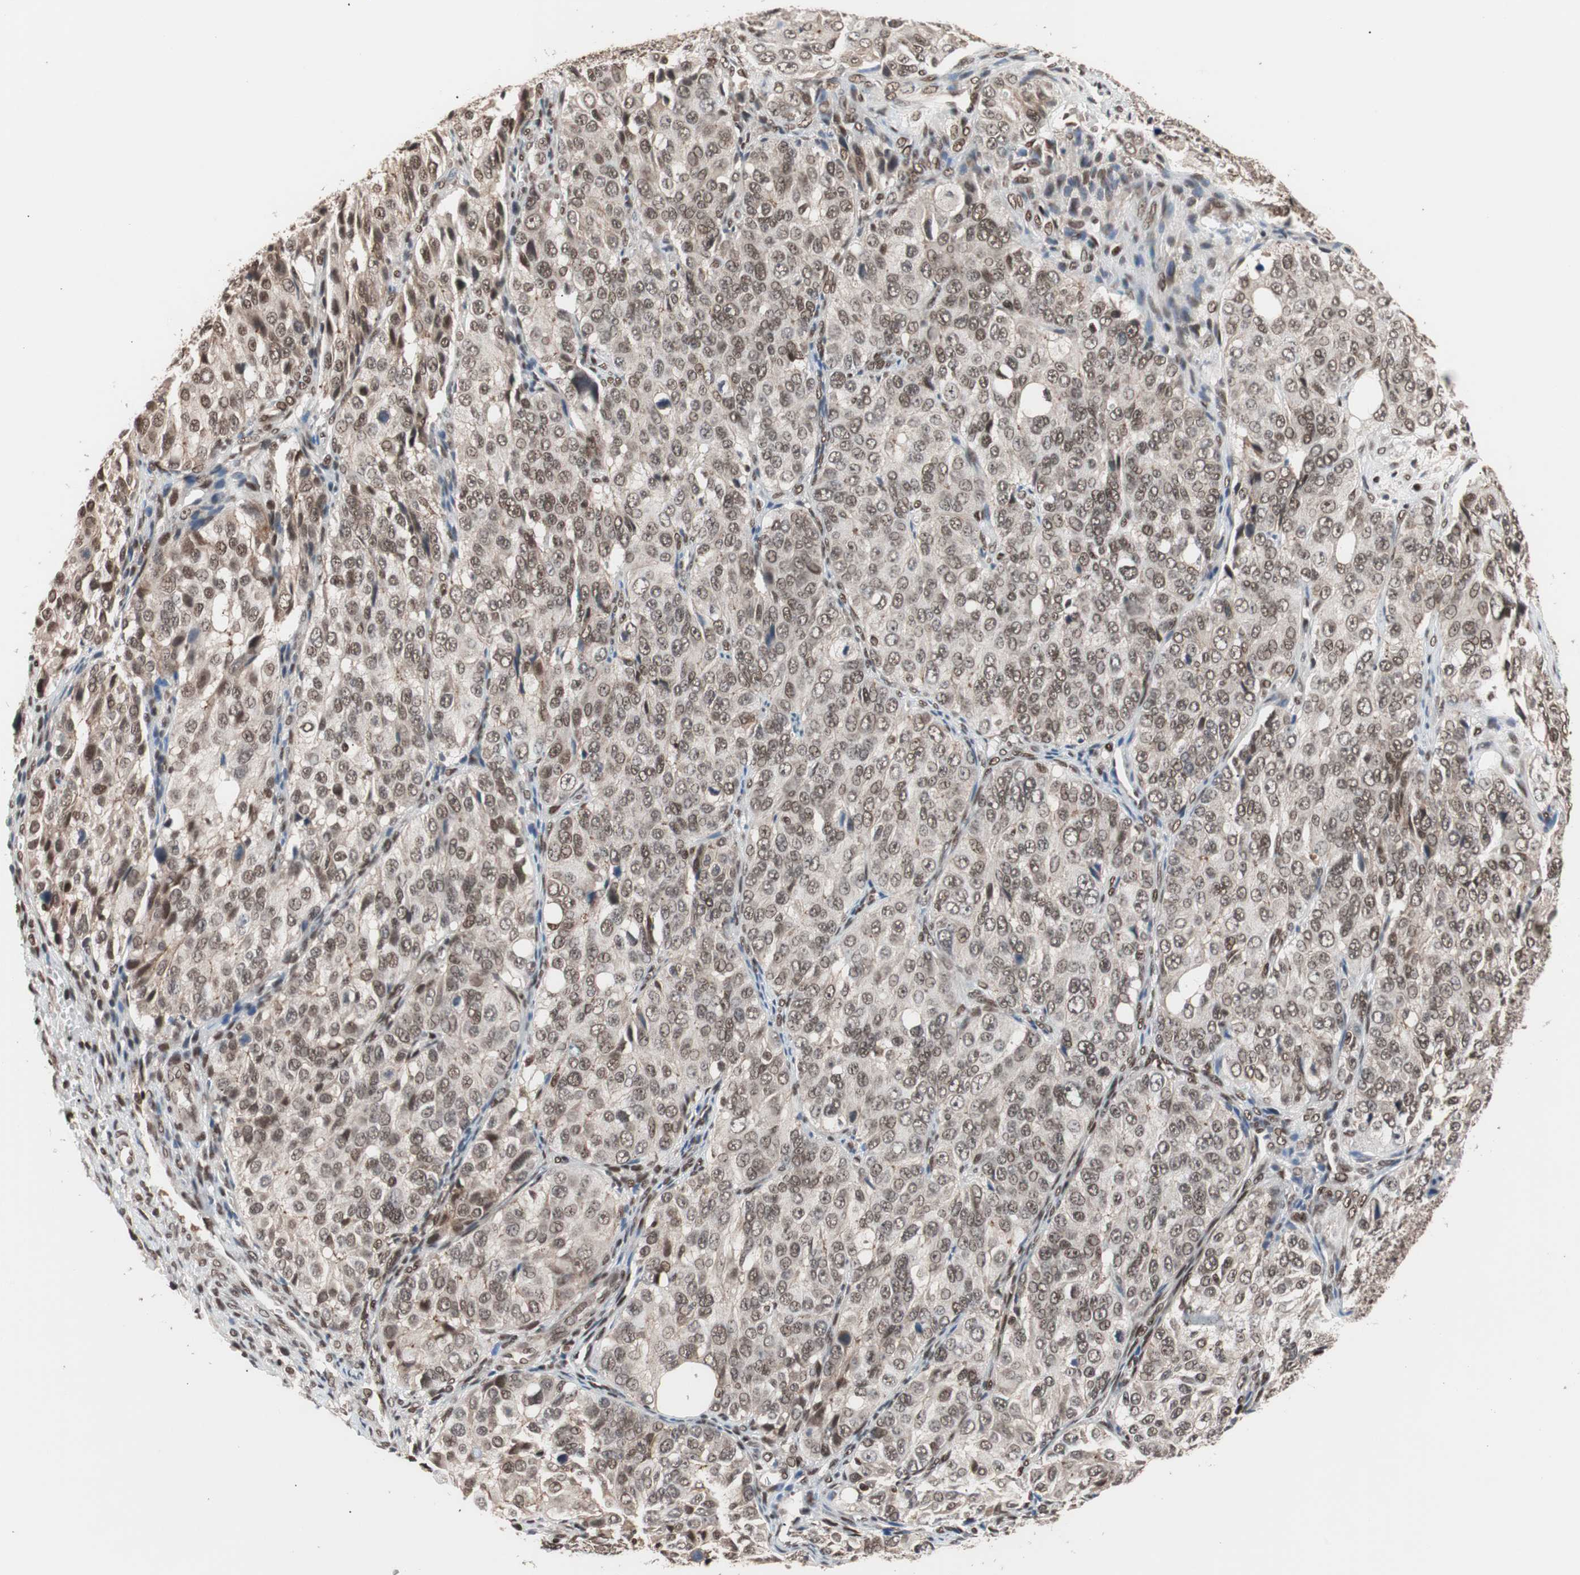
{"staining": {"intensity": "moderate", "quantity": ">75%", "location": "nuclear"}, "tissue": "ovarian cancer", "cell_type": "Tumor cells", "image_type": "cancer", "snomed": [{"axis": "morphology", "description": "Carcinoma, endometroid"}, {"axis": "topography", "description": "Ovary"}], "caption": "Human endometroid carcinoma (ovarian) stained for a protein (brown) exhibits moderate nuclear positive positivity in about >75% of tumor cells.", "gene": "CHAMP1", "patient": {"sex": "female", "age": 51}}